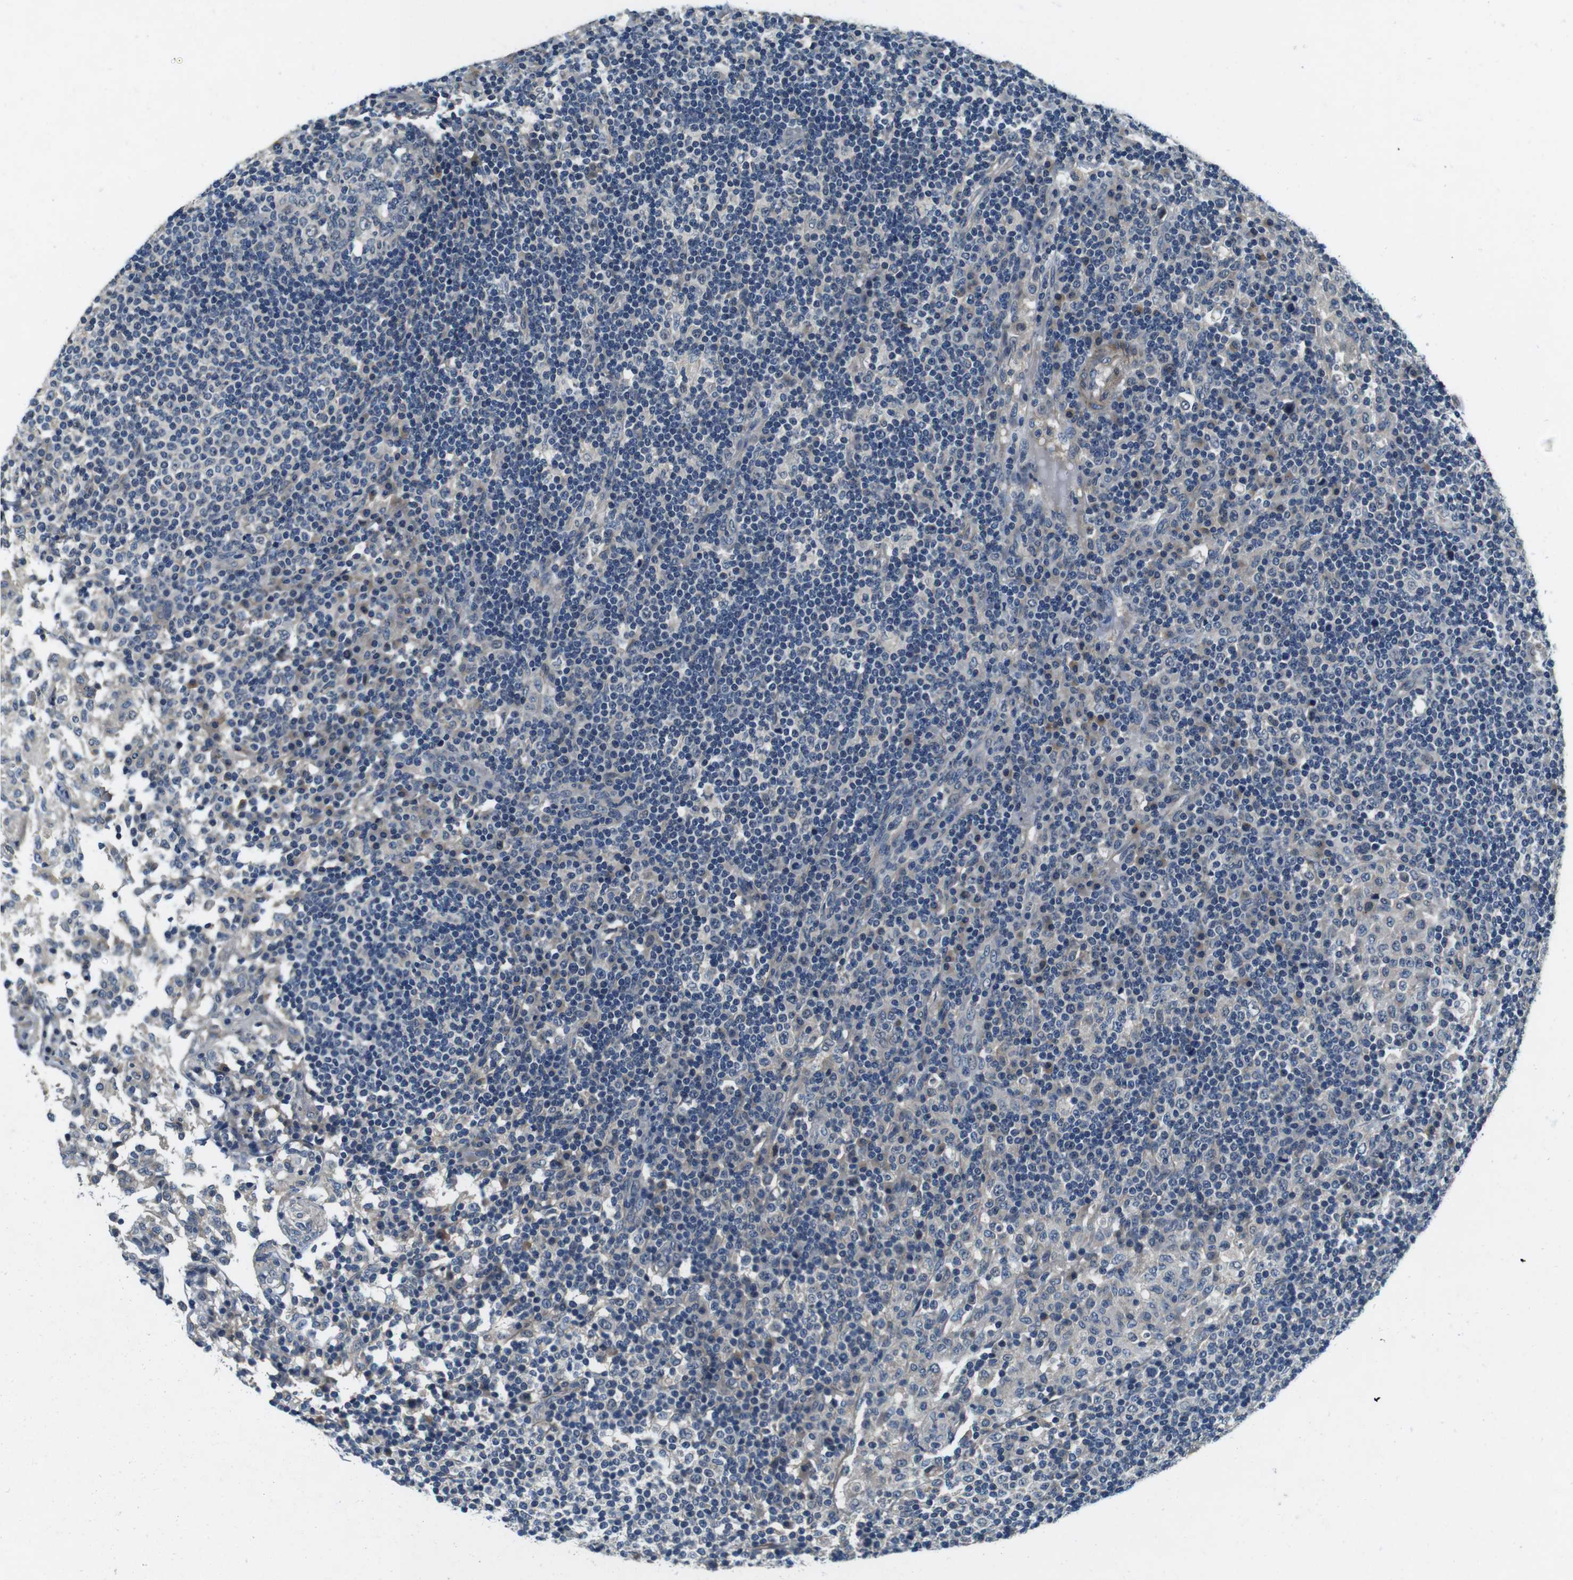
{"staining": {"intensity": "negative", "quantity": "none", "location": "none"}, "tissue": "lymph node", "cell_type": "Germinal center cells", "image_type": "normal", "snomed": [{"axis": "morphology", "description": "Normal tissue, NOS"}, {"axis": "topography", "description": "Lymph node"}], "caption": "Immunohistochemical staining of unremarkable lymph node displays no significant staining in germinal center cells. (Brightfield microscopy of DAB IHC at high magnification).", "gene": "DTNA", "patient": {"sex": "female", "age": 53}}